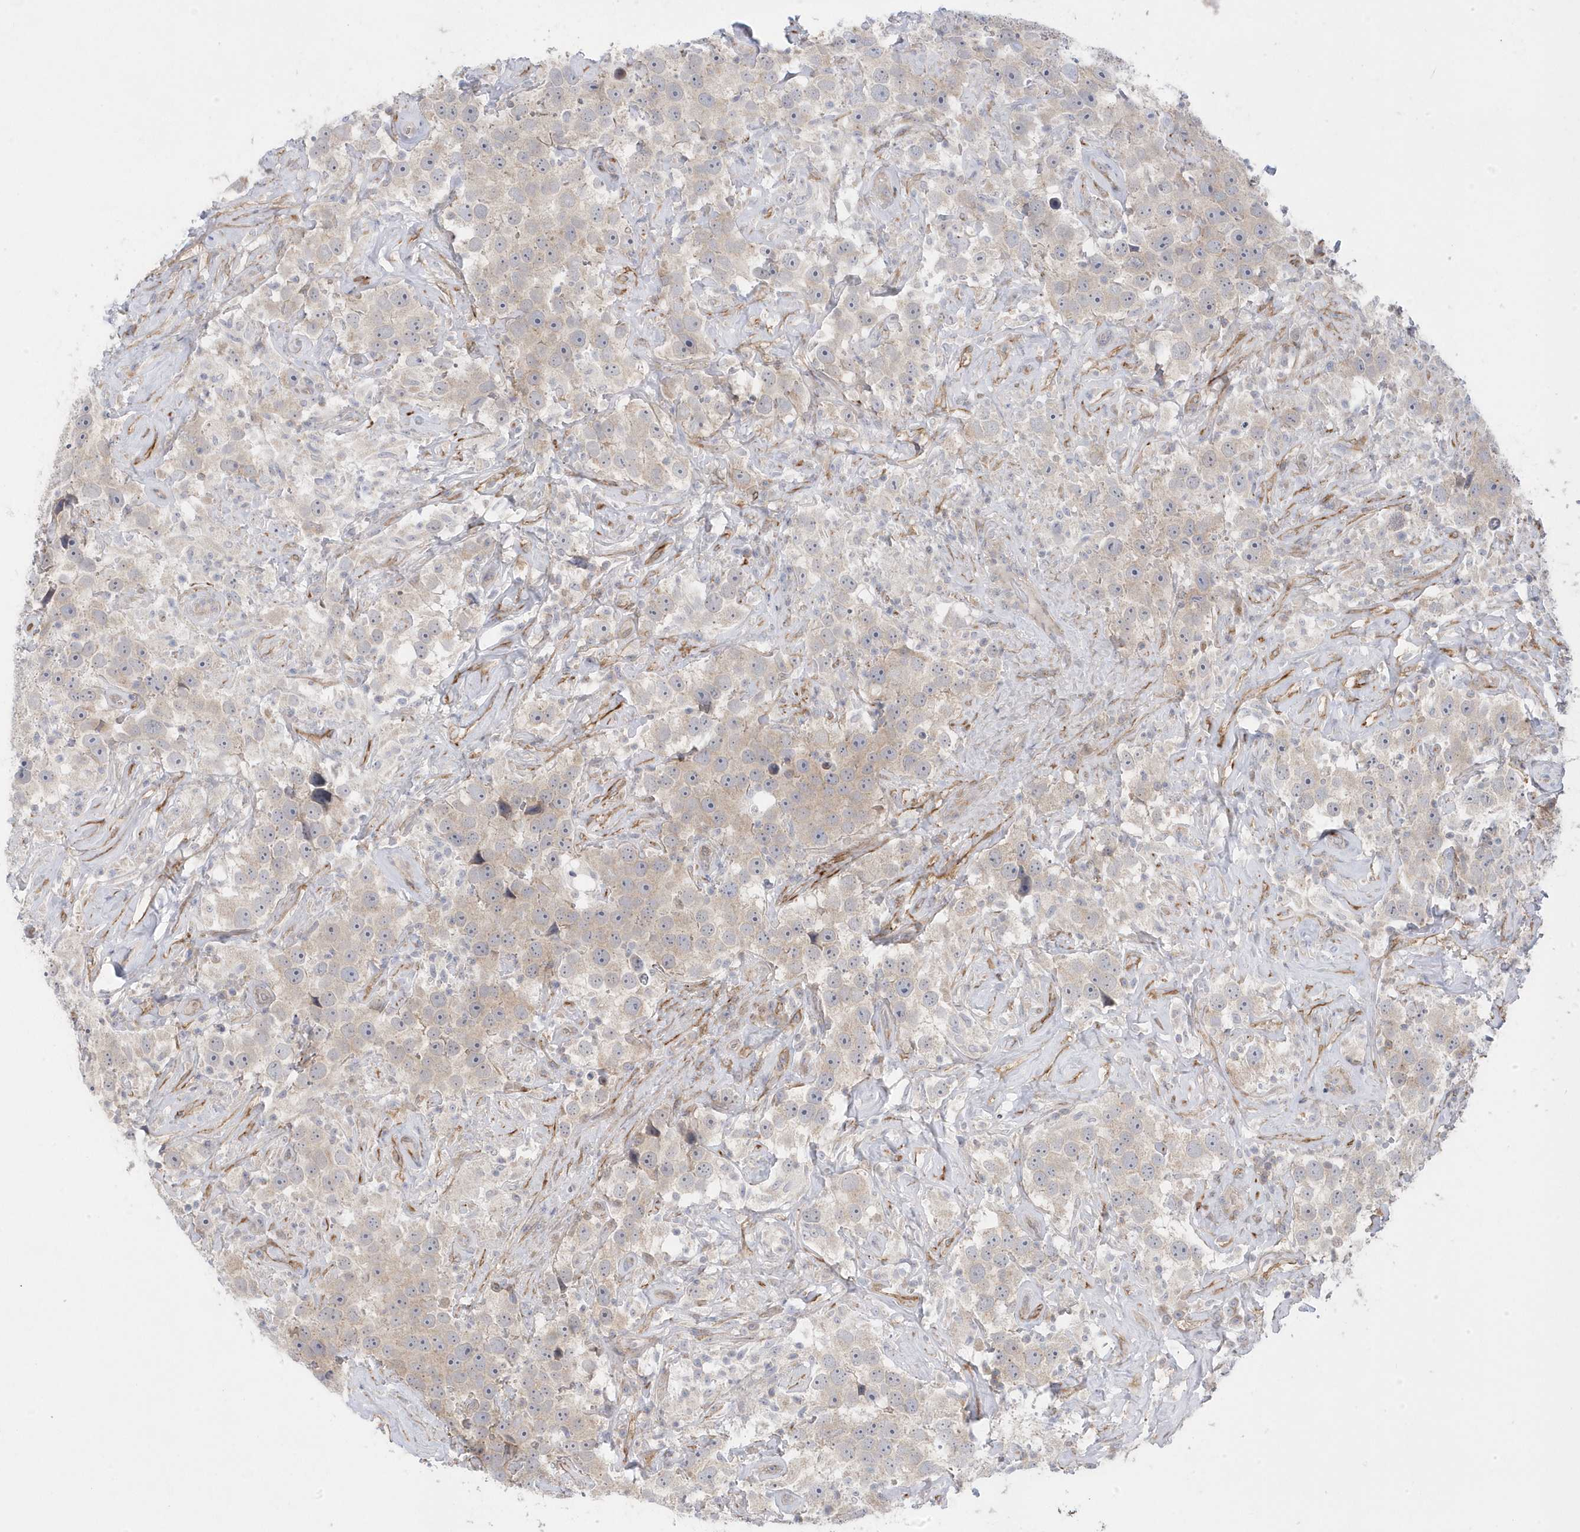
{"staining": {"intensity": "weak", "quantity": "<25%", "location": "cytoplasmic/membranous"}, "tissue": "testis cancer", "cell_type": "Tumor cells", "image_type": "cancer", "snomed": [{"axis": "morphology", "description": "Seminoma, NOS"}, {"axis": "topography", "description": "Testis"}], "caption": "Immunohistochemical staining of human seminoma (testis) demonstrates no significant positivity in tumor cells. (Stains: DAB immunohistochemistry (IHC) with hematoxylin counter stain, Microscopy: brightfield microscopy at high magnification).", "gene": "ANAPC1", "patient": {"sex": "male", "age": 49}}